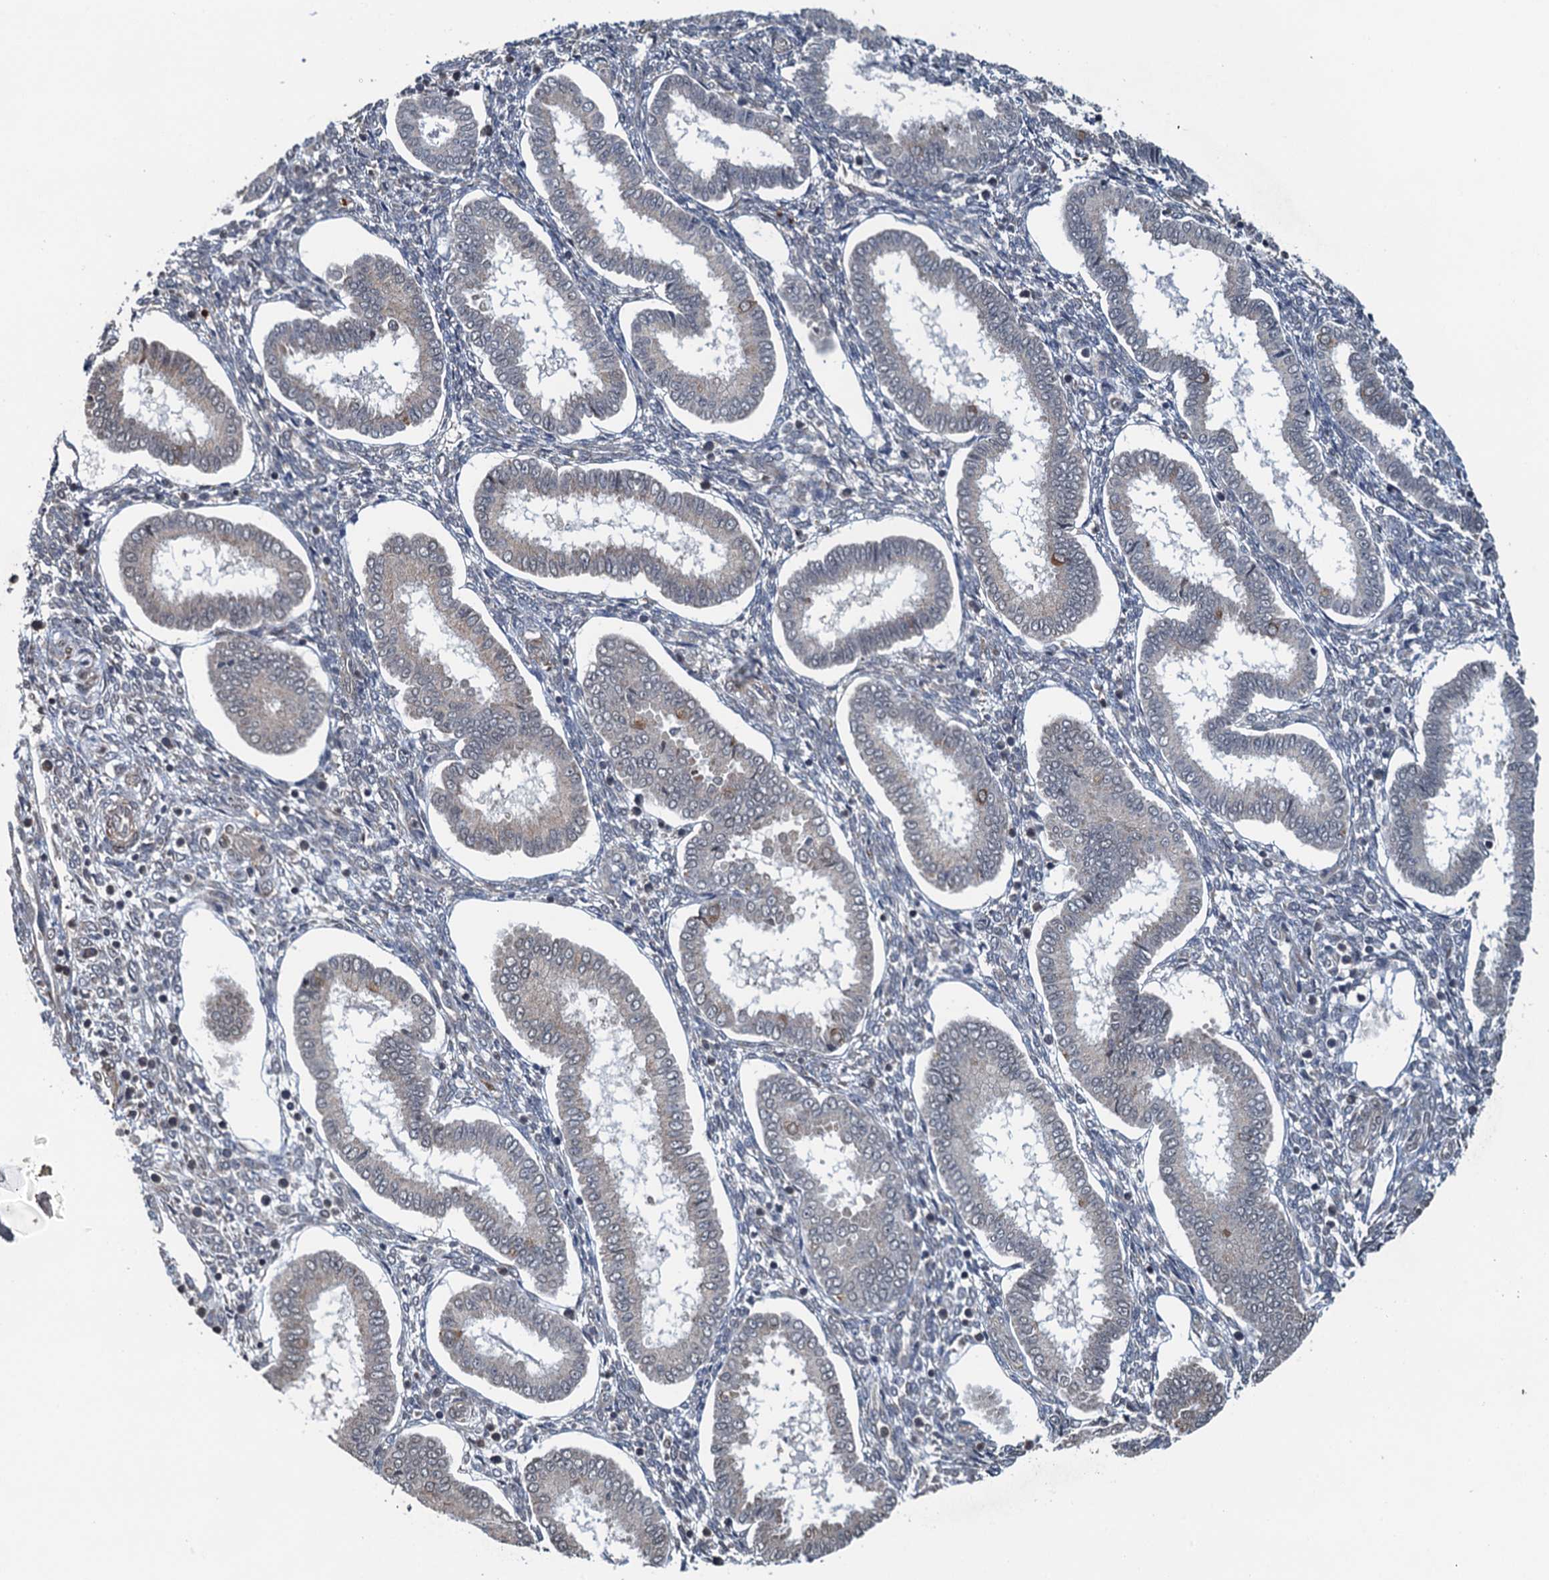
{"staining": {"intensity": "negative", "quantity": "none", "location": "none"}, "tissue": "endometrium", "cell_type": "Cells in endometrial stroma", "image_type": "normal", "snomed": [{"axis": "morphology", "description": "Normal tissue, NOS"}, {"axis": "topography", "description": "Endometrium"}], "caption": "Immunohistochemistry of normal endometrium displays no staining in cells in endometrial stroma.", "gene": "WHAMM", "patient": {"sex": "female", "age": 24}}